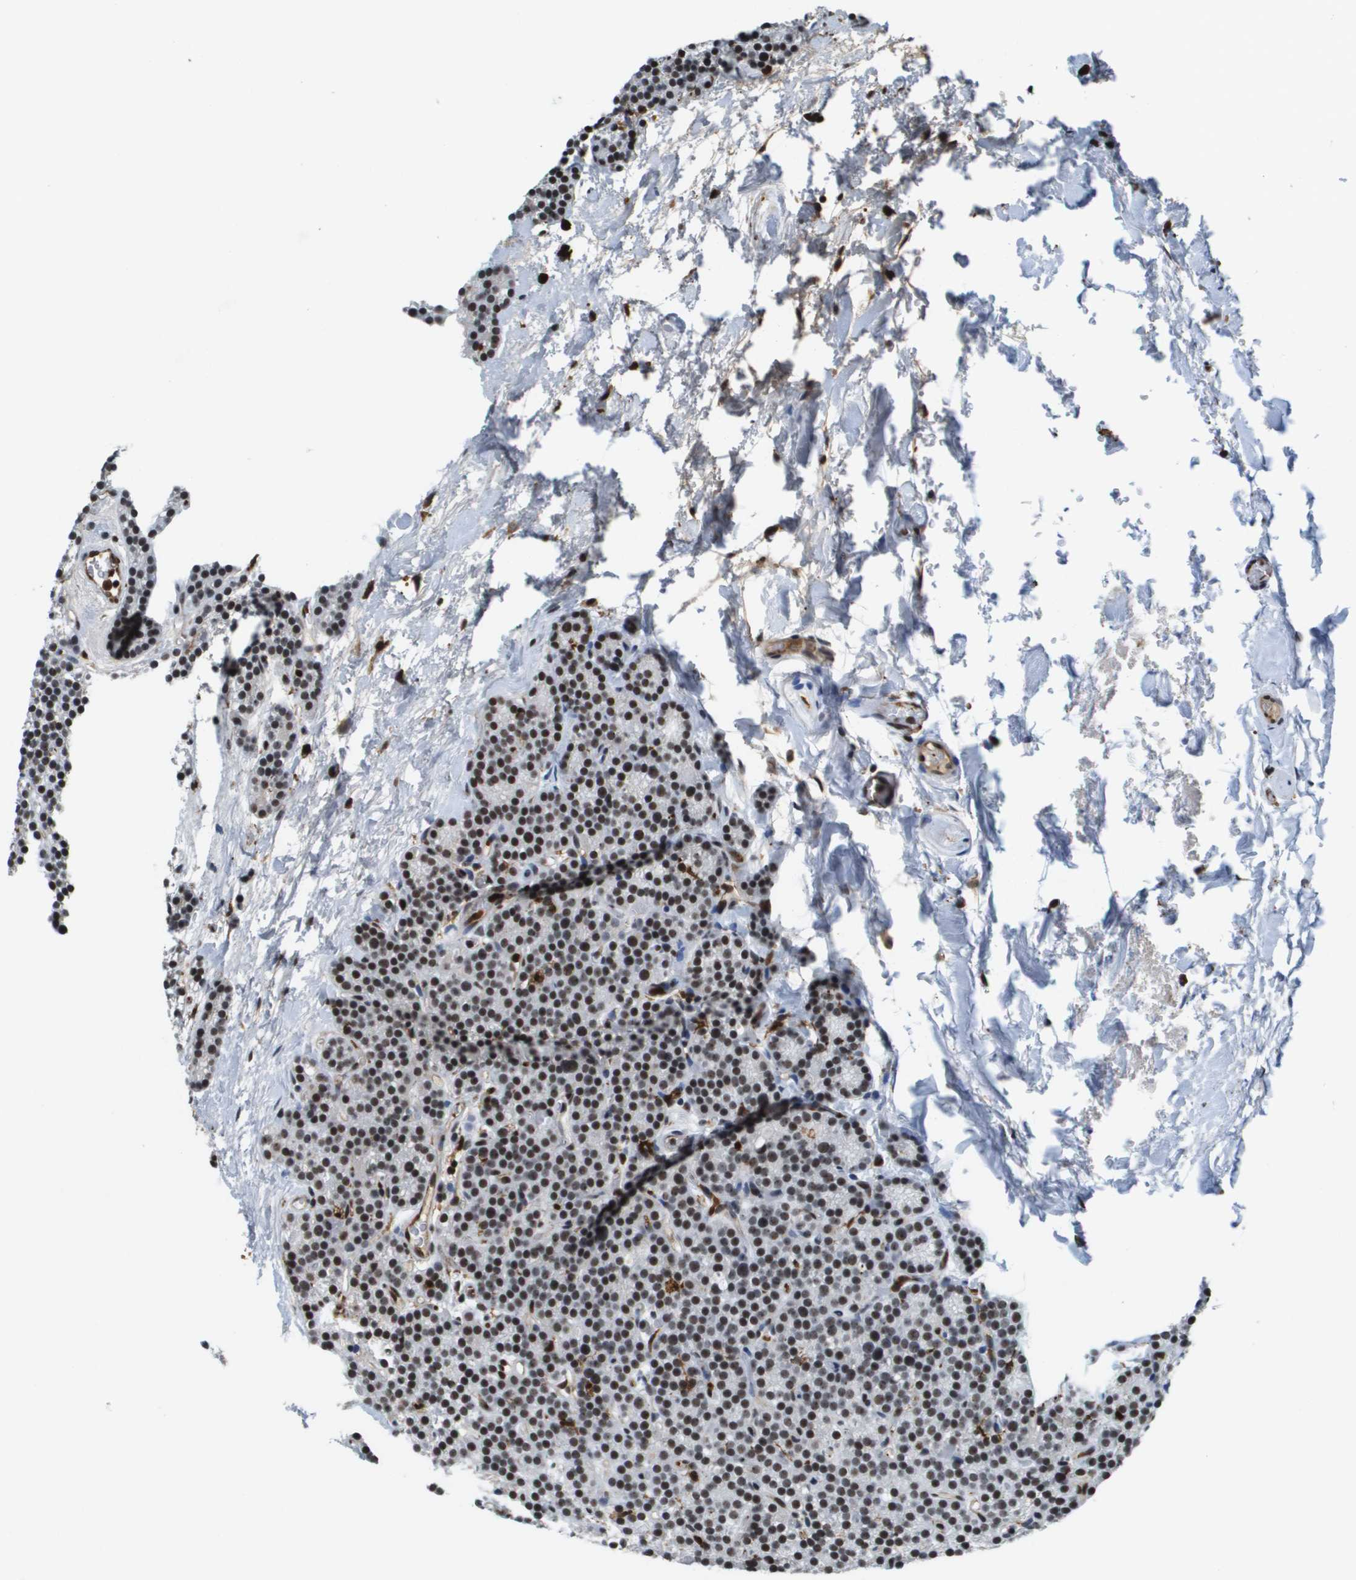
{"staining": {"intensity": "strong", "quantity": ">75%", "location": "nuclear"}, "tissue": "parathyroid gland", "cell_type": "Glandular cells", "image_type": "normal", "snomed": [{"axis": "morphology", "description": "Normal tissue, NOS"}, {"axis": "morphology", "description": "Adenoma, NOS"}, {"axis": "topography", "description": "Parathyroid gland"}], "caption": "High-magnification brightfield microscopy of unremarkable parathyroid gland stained with DAB (brown) and counterstained with hematoxylin (blue). glandular cells exhibit strong nuclear expression is seen in about>75% of cells.", "gene": "EP400", "patient": {"sex": "female", "age": 54}}